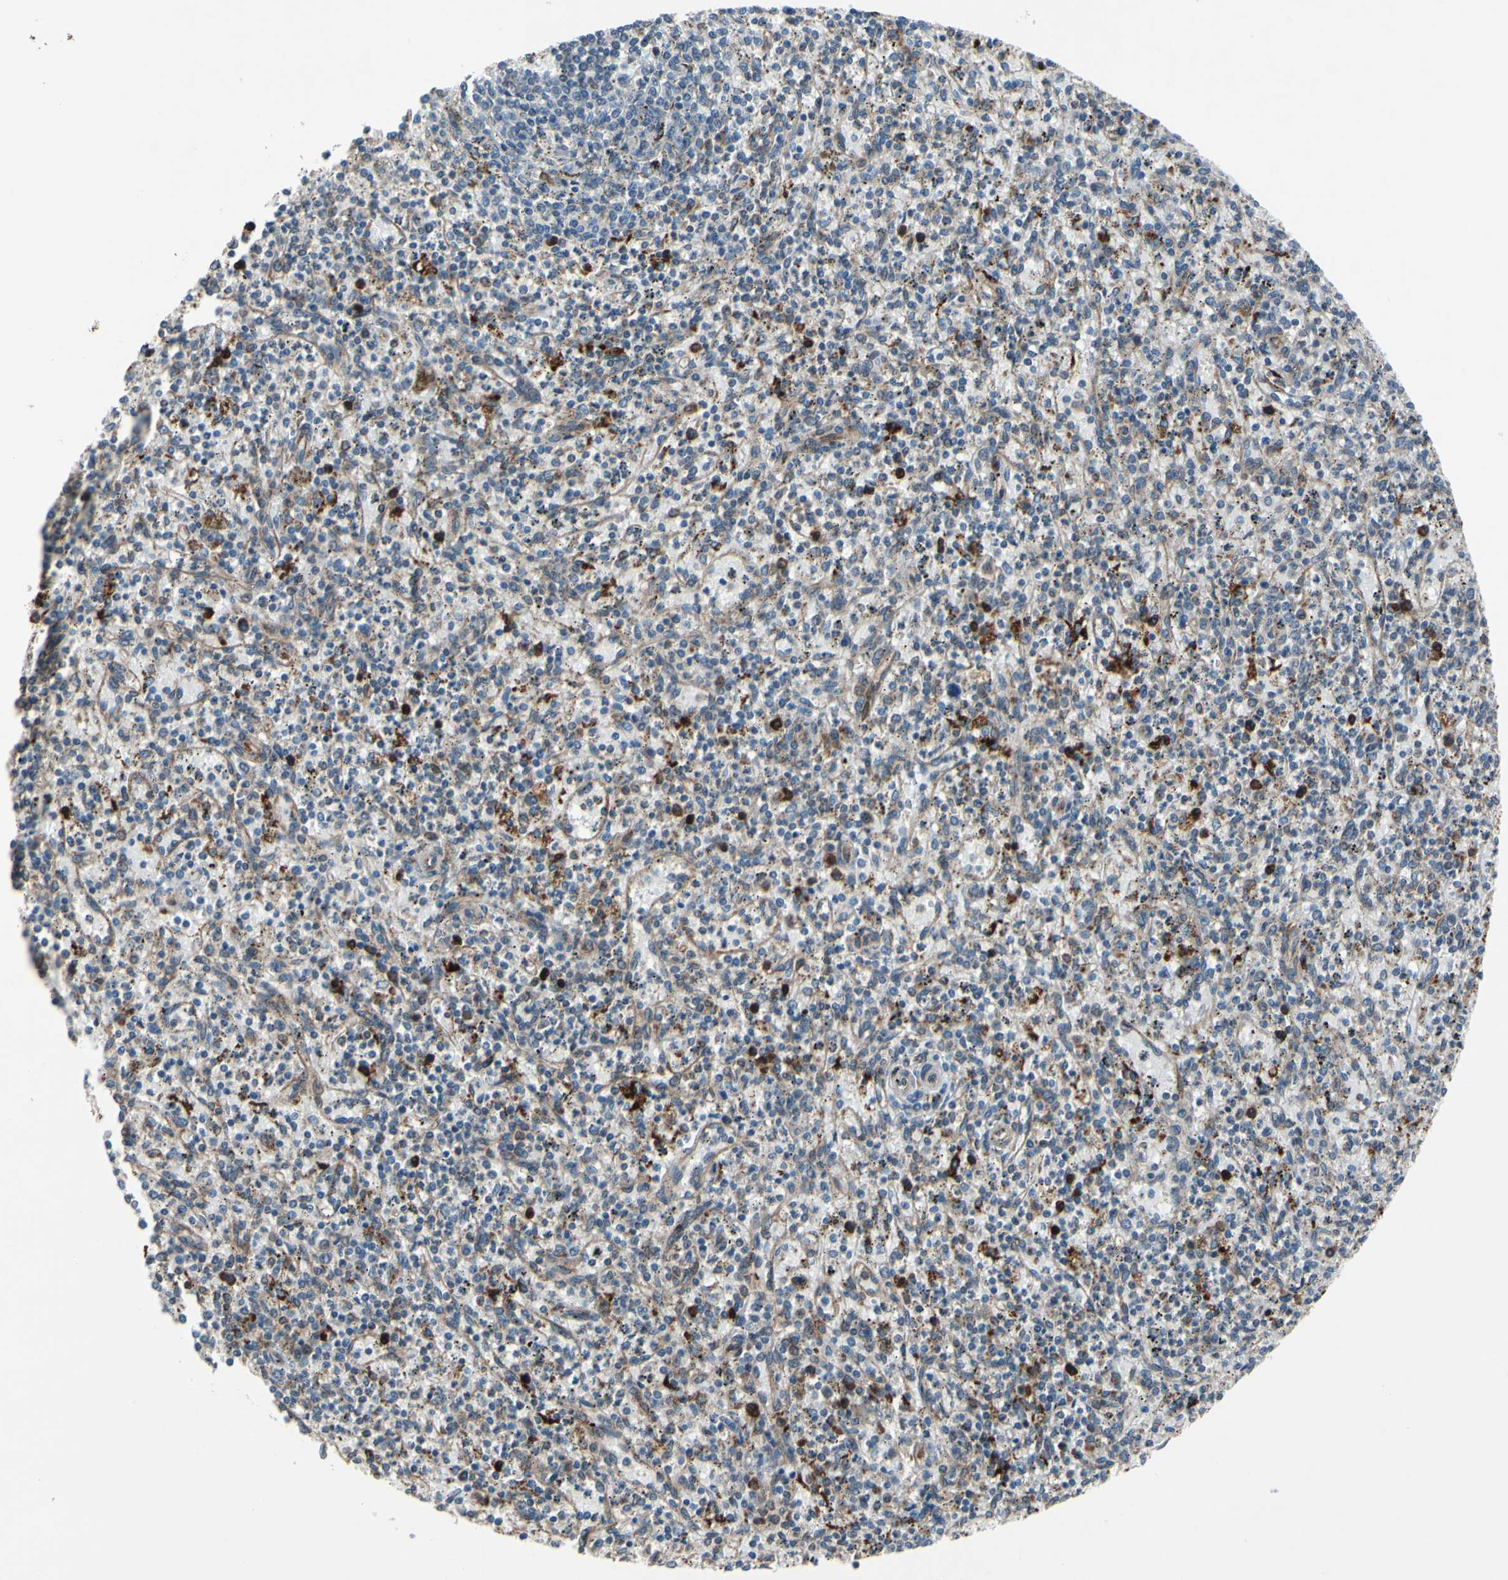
{"staining": {"intensity": "moderate", "quantity": "<25%", "location": "cytoplasmic/membranous"}, "tissue": "spleen", "cell_type": "Cells in red pulp", "image_type": "normal", "snomed": [{"axis": "morphology", "description": "Normal tissue, NOS"}, {"axis": "topography", "description": "Spleen"}], "caption": "Cells in red pulp exhibit low levels of moderate cytoplasmic/membranous expression in approximately <25% of cells in unremarkable spleen.", "gene": "CLCC1", "patient": {"sex": "male", "age": 72}}